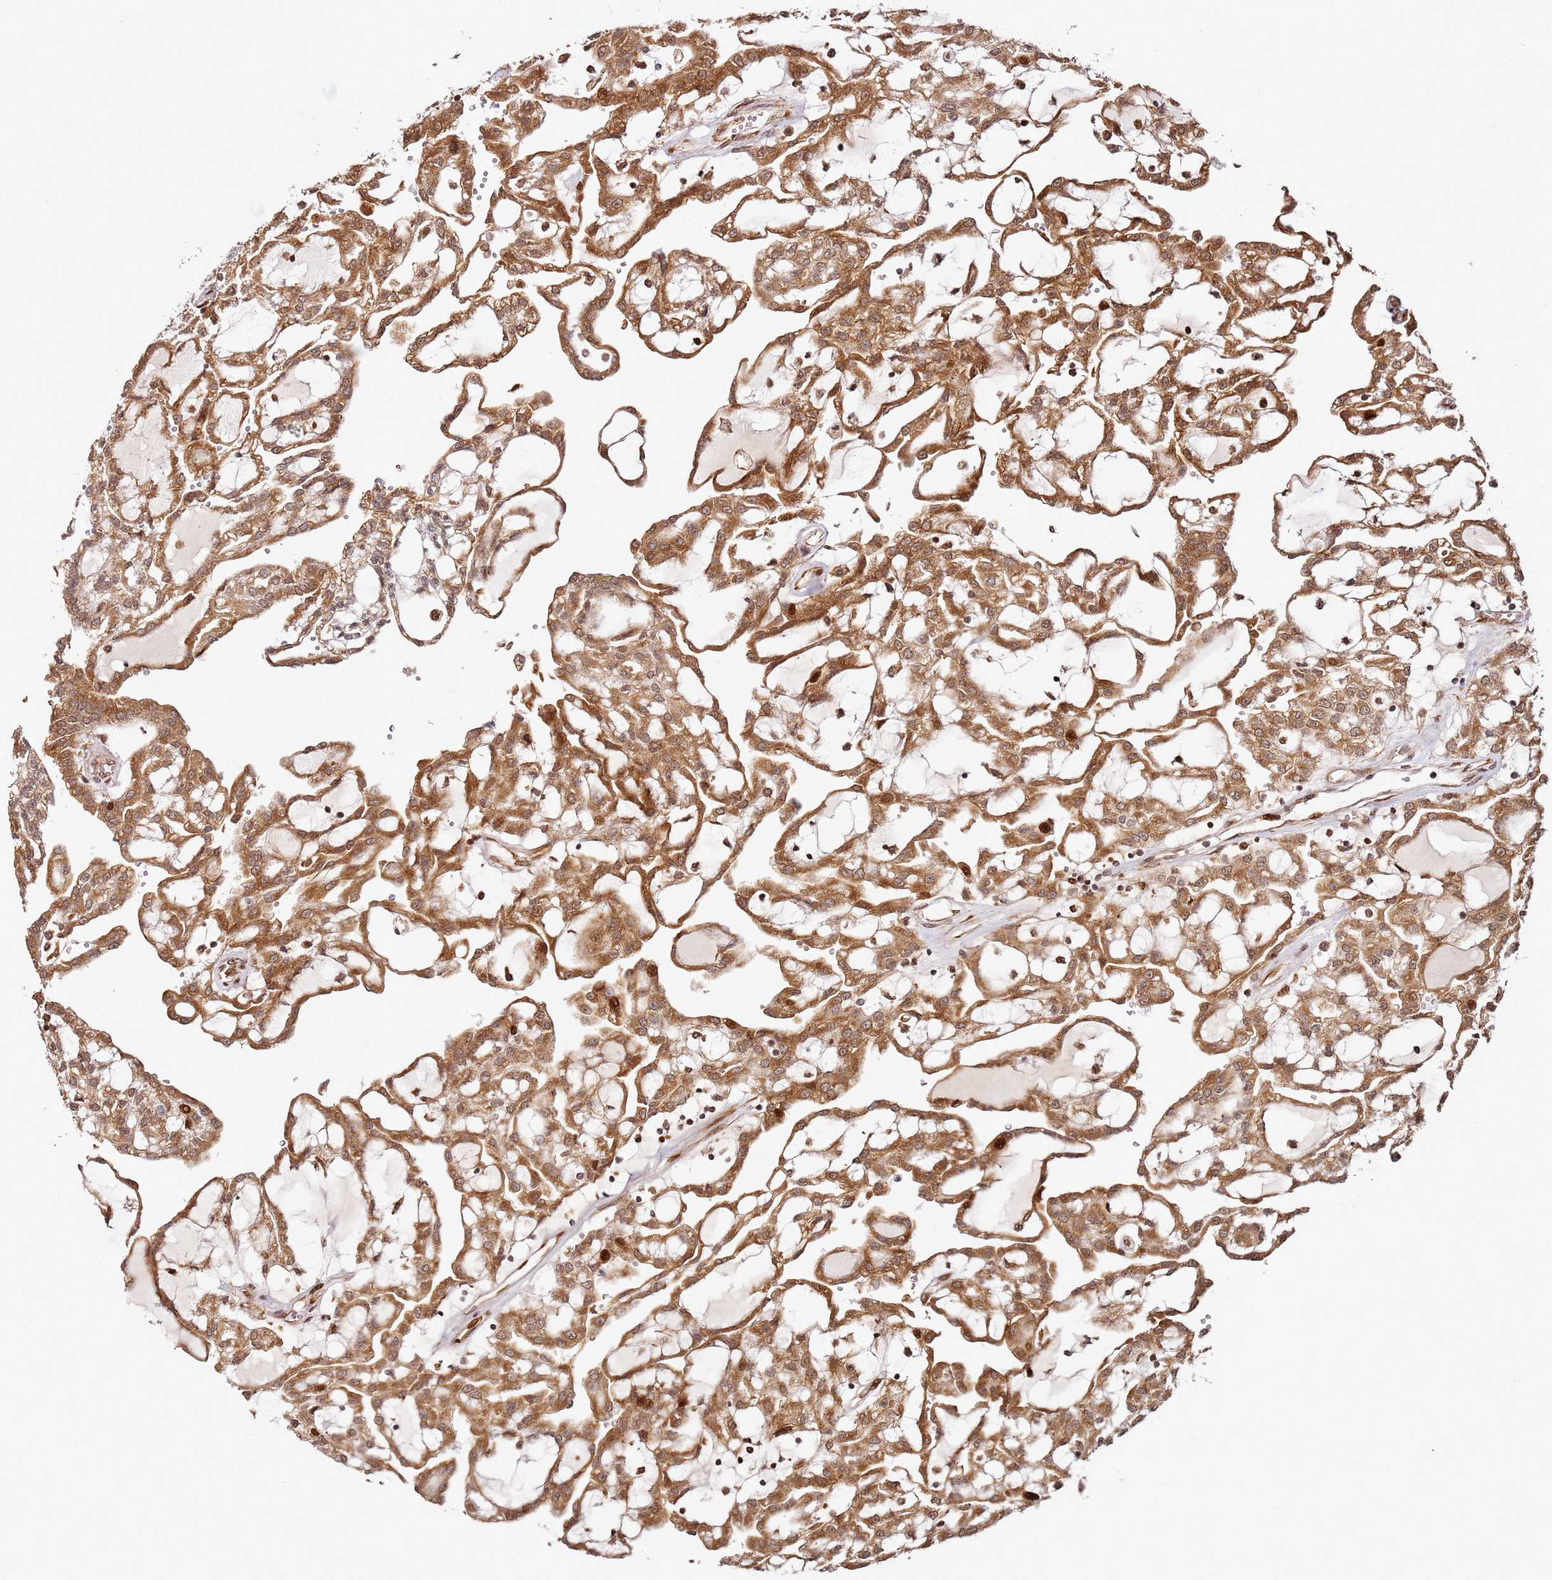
{"staining": {"intensity": "strong", "quantity": ">75%", "location": "cytoplasmic/membranous"}, "tissue": "renal cancer", "cell_type": "Tumor cells", "image_type": "cancer", "snomed": [{"axis": "morphology", "description": "Adenocarcinoma, NOS"}, {"axis": "topography", "description": "Kidney"}], "caption": "The immunohistochemical stain shows strong cytoplasmic/membranous expression in tumor cells of renal cancer tissue.", "gene": "RPS3A", "patient": {"sex": "male", "age": 63}}